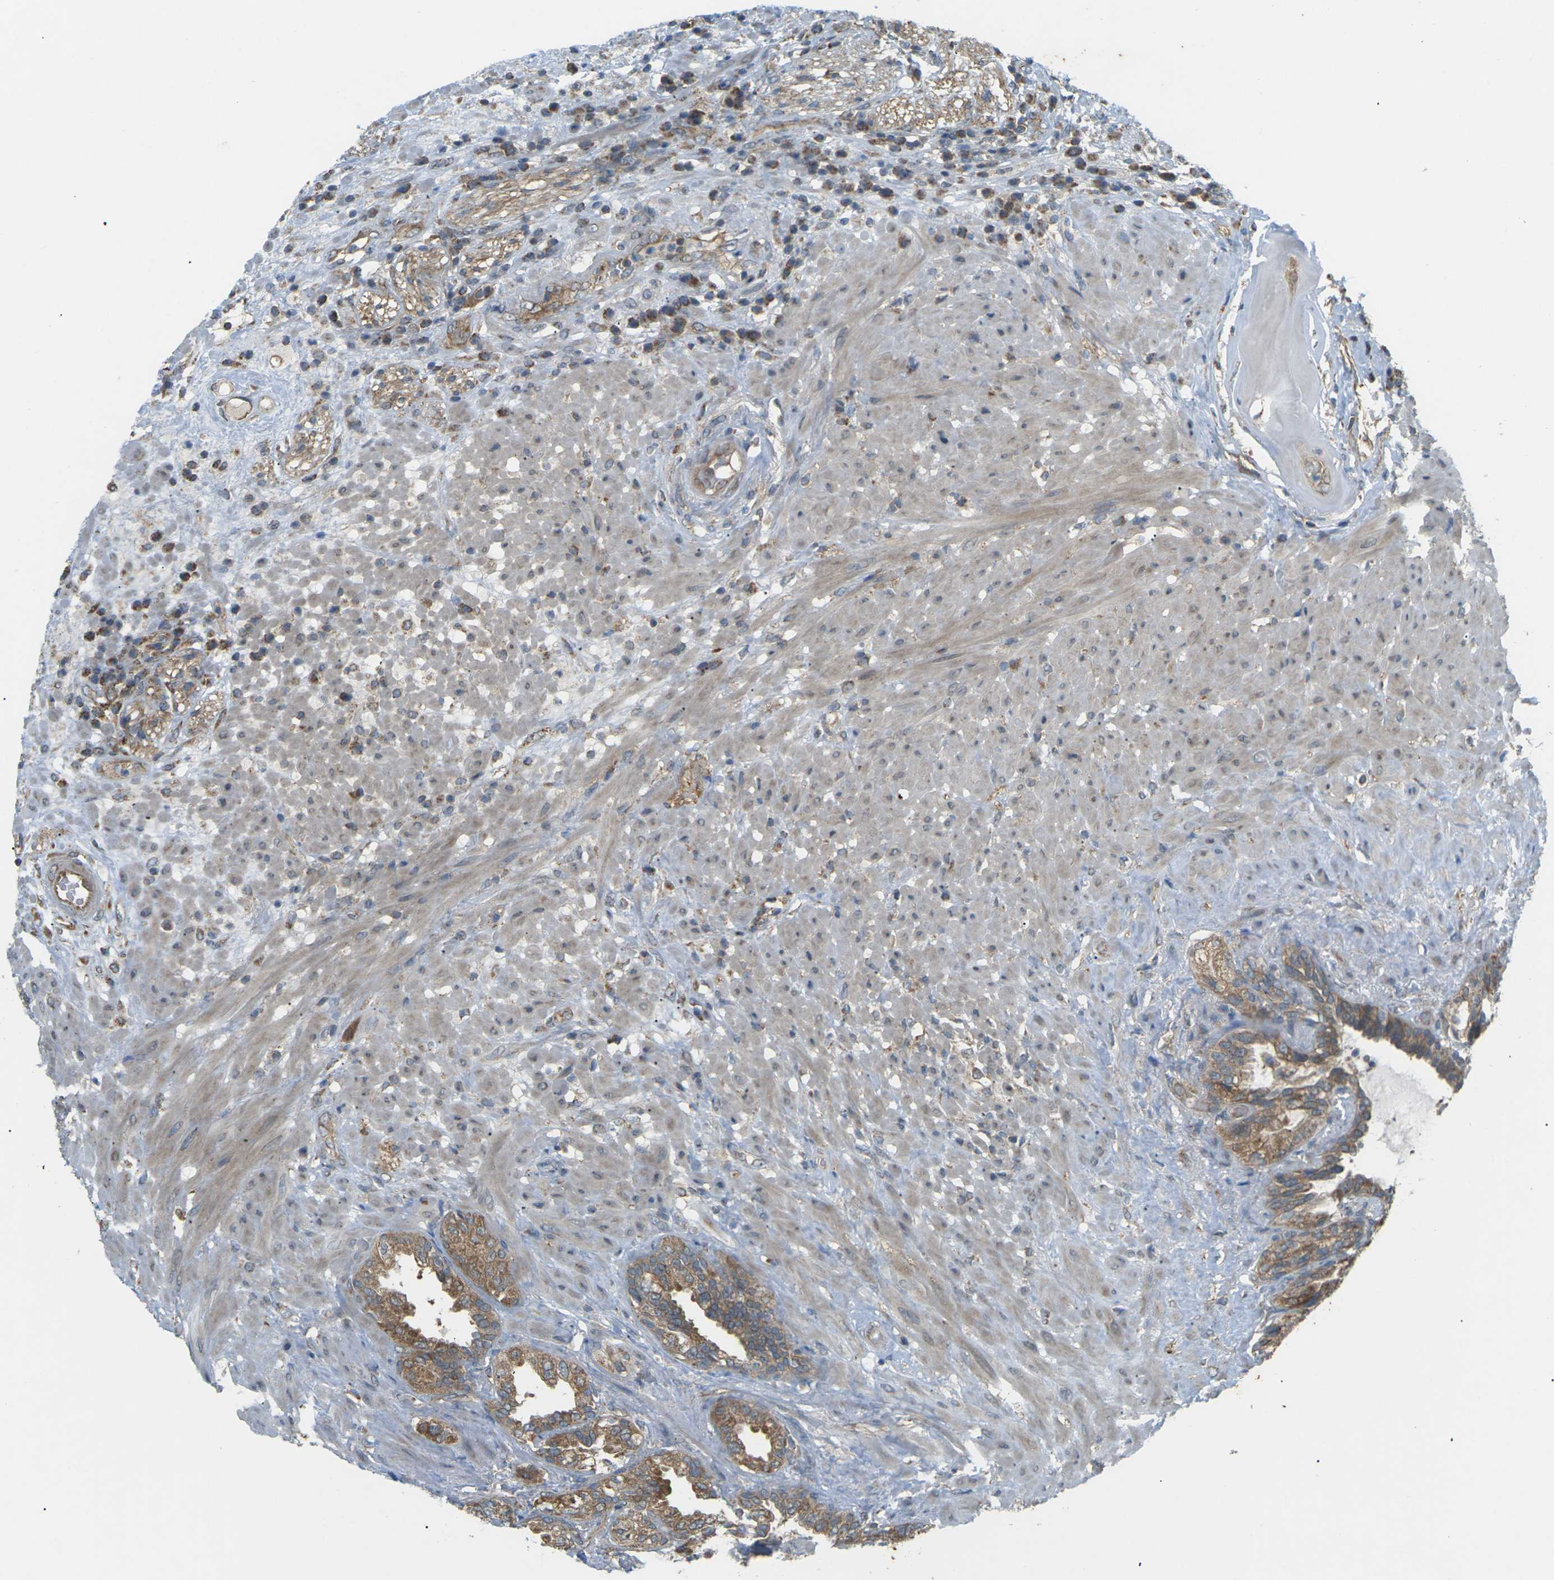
{"staining": {"intensity": "moderate", "quantity": ">75%", "location": "cytoplasmic/membranous"}, "tissue": "seminal vesicle", "cell_type": "Glandular cells", "image_type": "normal", "snomed": [{"axis": "morphology", "description": "Normal tissue, NOS"}, {"axis": "topography", "description": "Seminal veicle"}], "caption": "Brown immunohistochemical staining in unremarkable human seminal vesicle displays moderate cytoplasmic/membranous staining in approximately >75% of glandular cells.", "gene": "KSR1", "patient": {"sex": "male", "age": 61}}